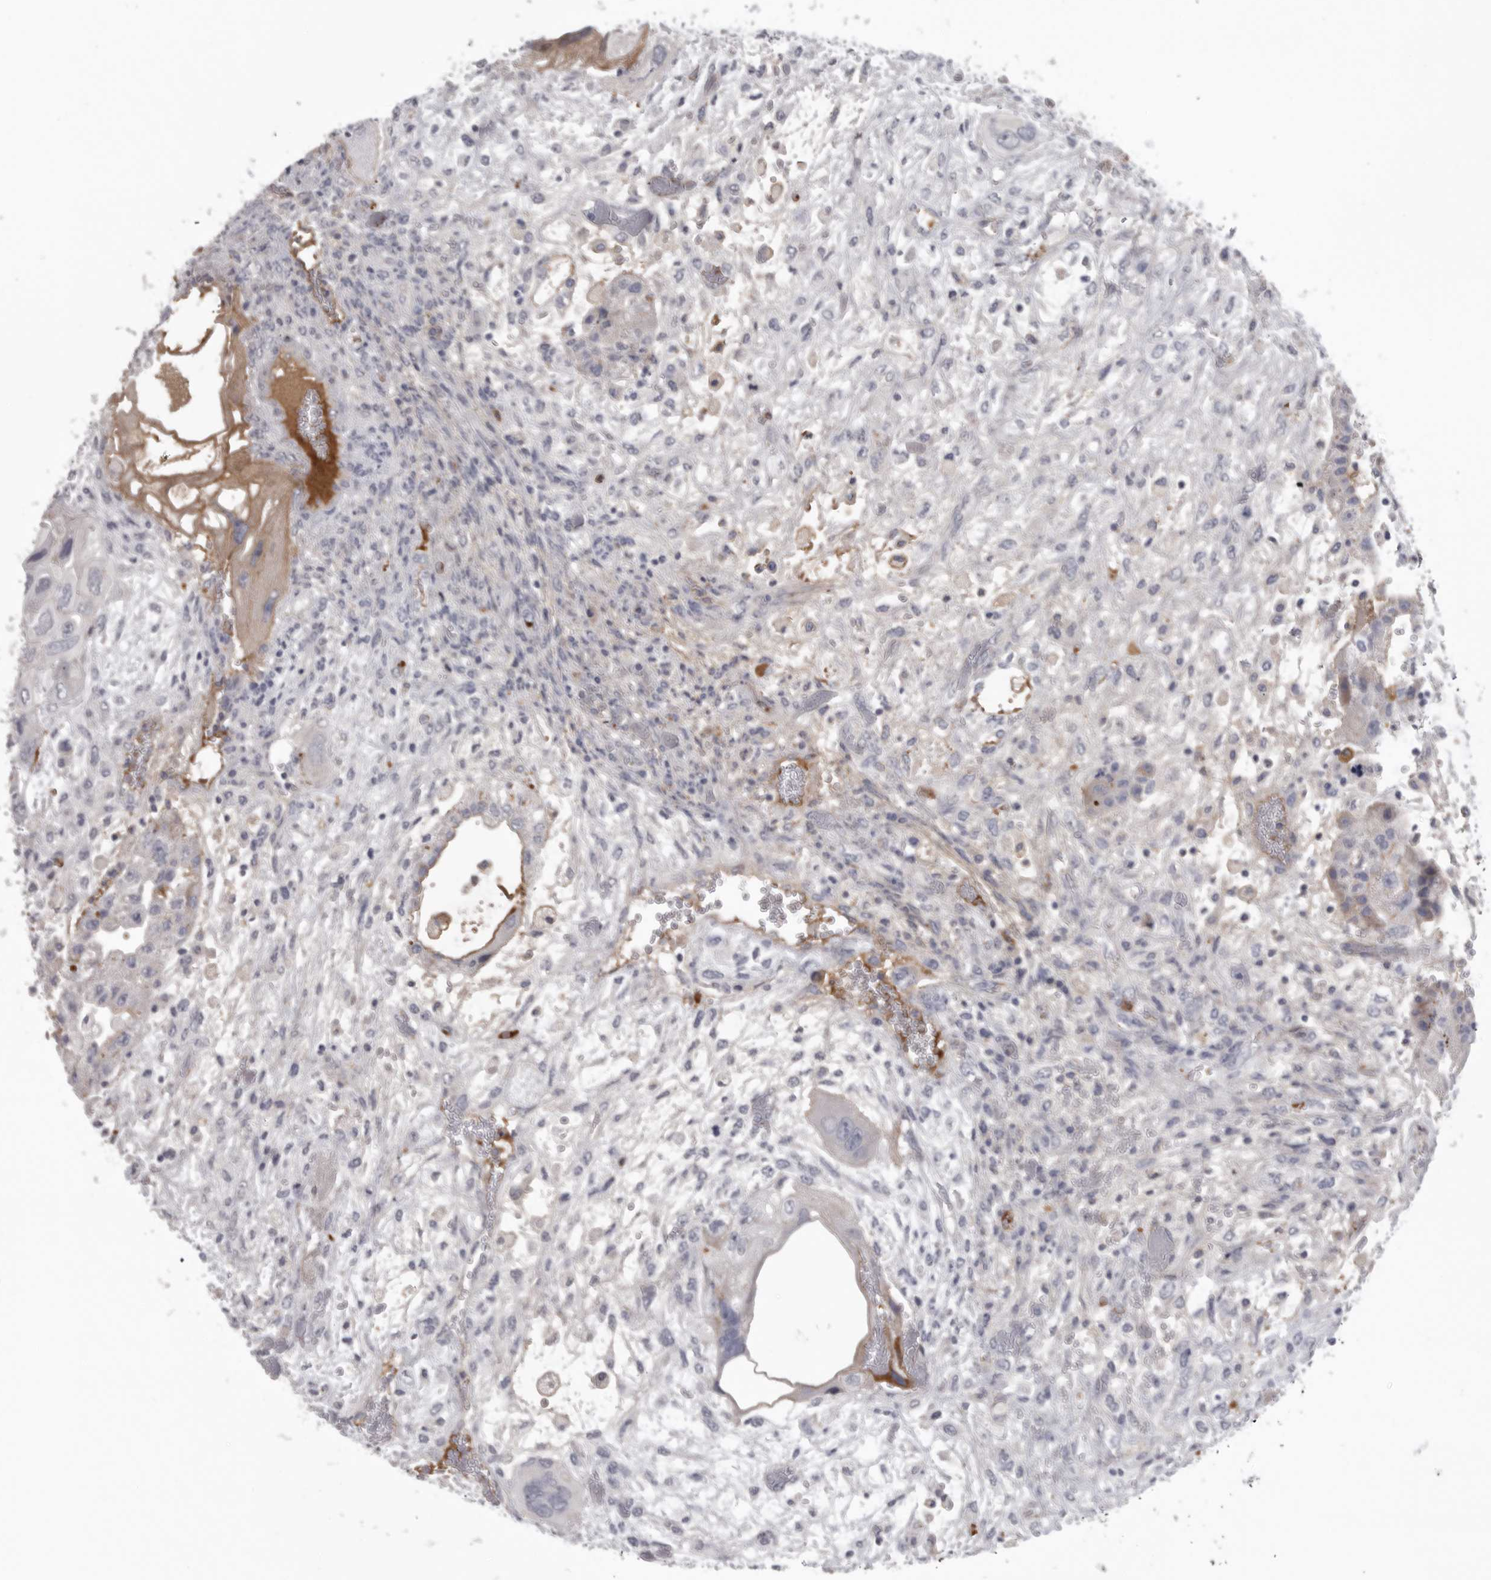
{"staining": {"intensity": "negative", "quantity": "none", "location": "none"}, "tissue": "testis cancer", "cell_type": "Tumor cells", "image_type": "cancer", "snomed": [{"axis": "morphology", "description": "Carcinoma, Embryonal, NOS"}, {"axis": "topography", "description": "Testis"}], "caption": "An IHC photomicrograph of testis embryonal carcinoma is shown. There is no staining in tumor cells of testis embryonal carcinoma.", "gene": "SERPING1", "patient": {"sex": "male", "age": 36}}